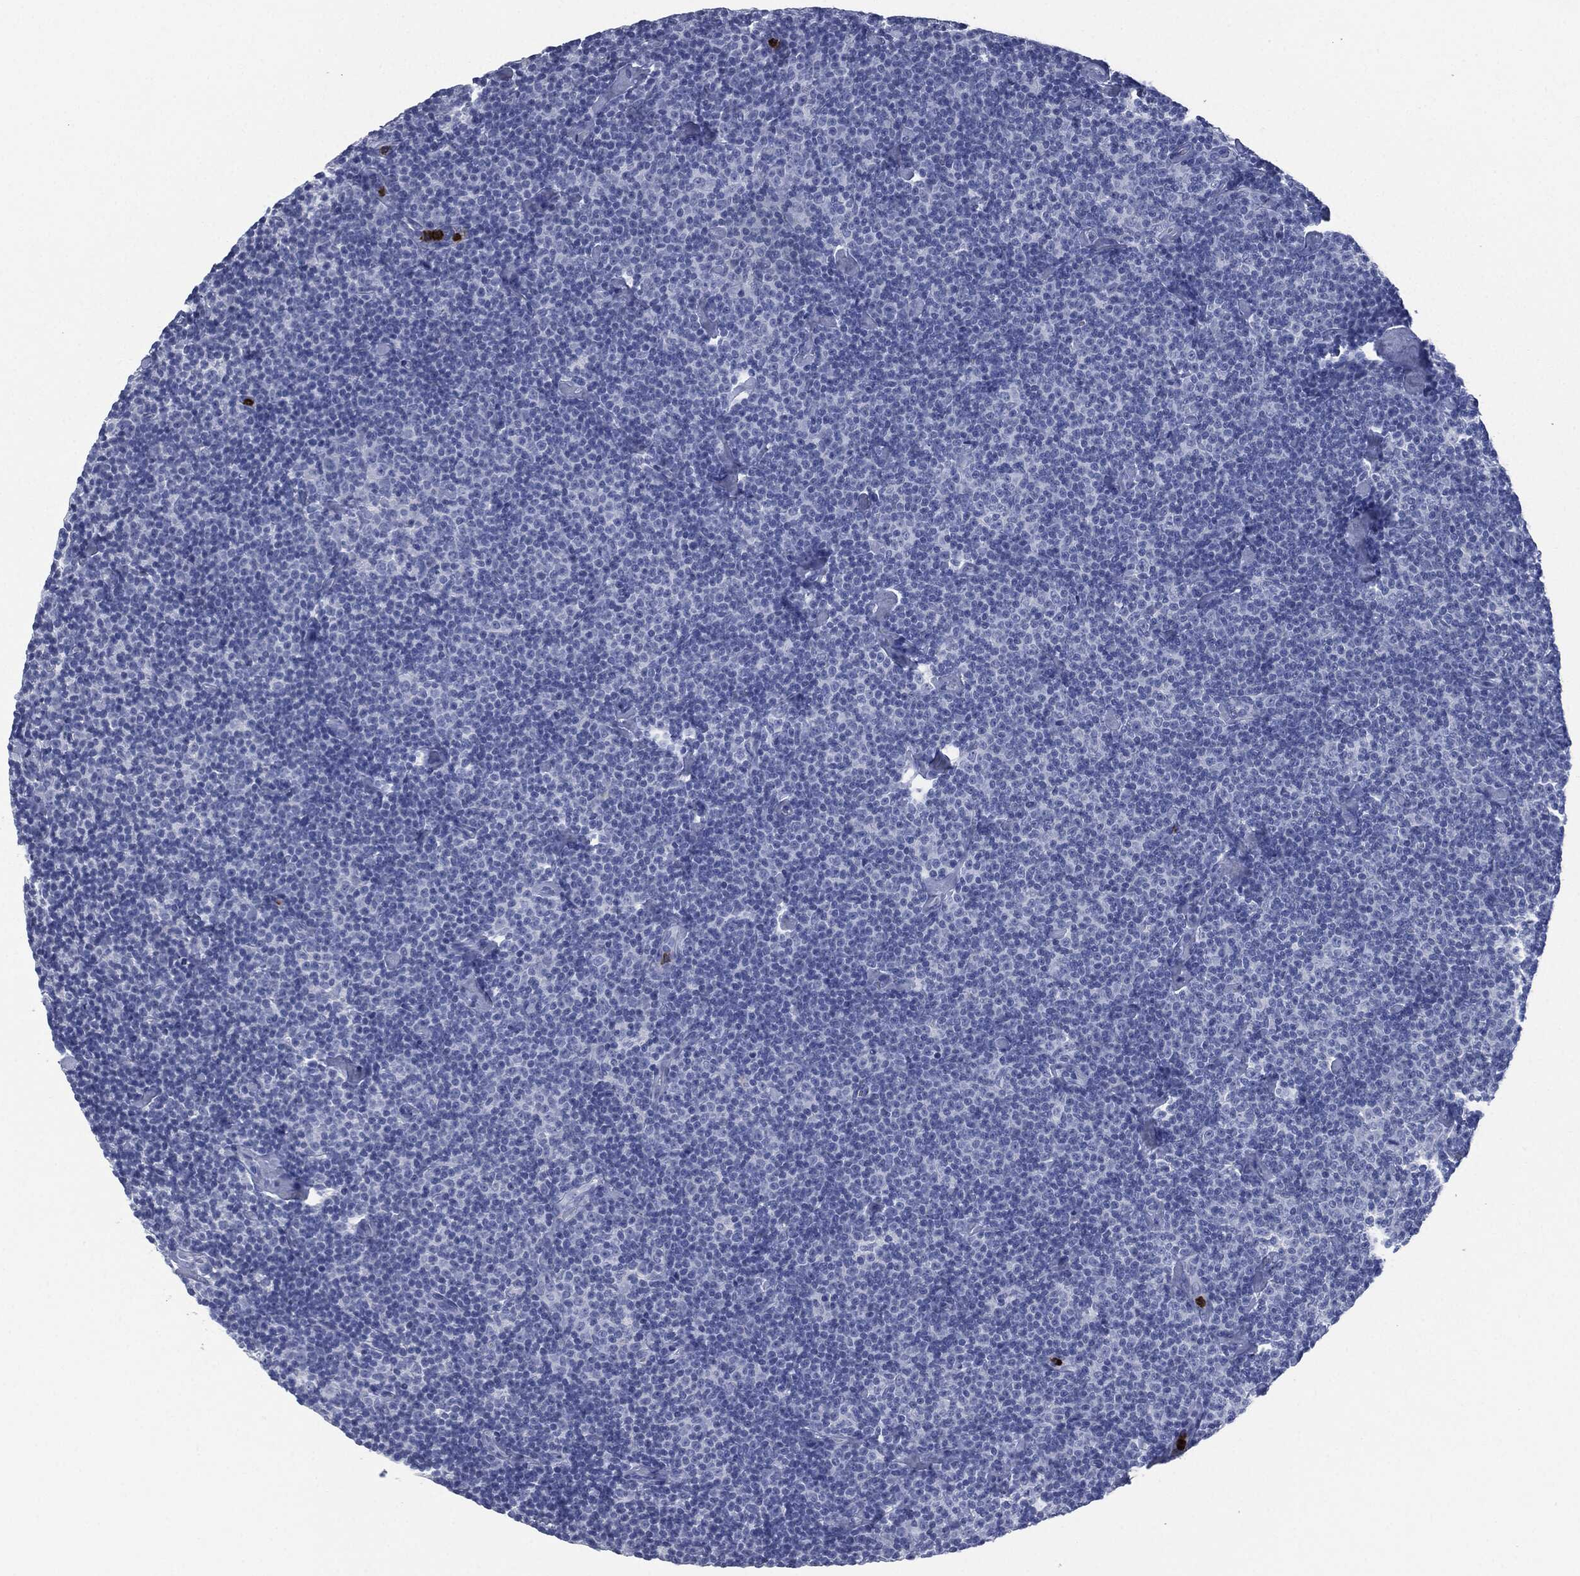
{"staining": {"intensity": "negative", "quantity": "none", "location": "none"}, "tissue": "lymphoma", "cell_type": "Tumor cells", "image_type": "cancer", "snomed": [{"axis": "morphology", "description": "Malignant lymphoma, non-Hodgkin's type, Low grade"}, {"axis": "topography", "description": "Lymph node"}], "caption": "DAB immunohistochemical staining of human lymphoma demonstrates no significant staining in tumor cells.", "gene": "CEACAM8", "patient": {"sex": "male", "age": 81}}